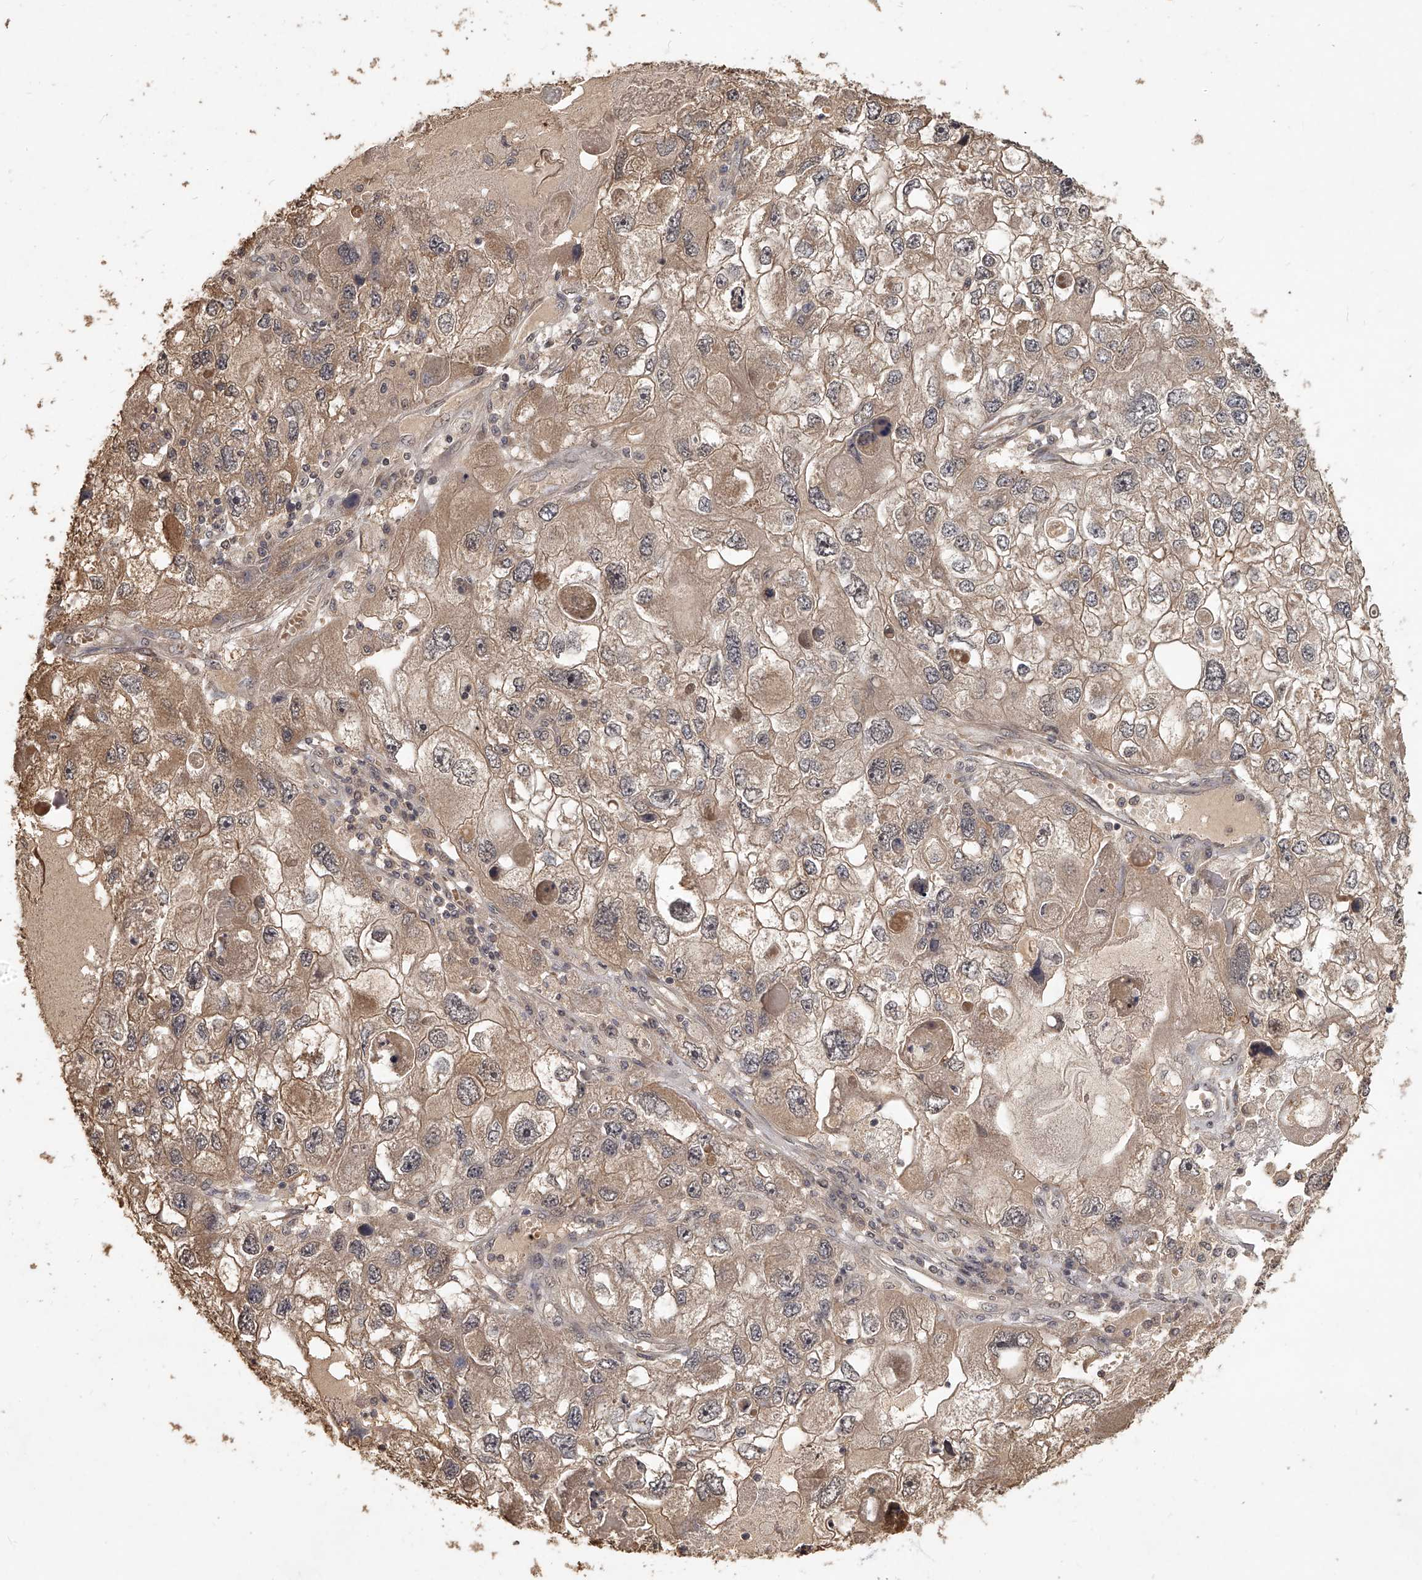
{"staining": {"intensity": "moderate", "quantity": ">75%", "location": "cytoplasmic/membranous"}, "tissue": "endometrial cancer", "cell_type": "Tumor cells", "image_type": "cancer", "snomed": [{"axis": "morphology", "description": "Adenocarcinoma, NOS"}, {"axis": "topography", "description": "Endometrium"}], "caption": "Protein expression analysis of human endometrial adenocarcinoma reveals moderate cytoplasmic/membranous positivity in about >75% of tumor cells.", "gene": "SLC37A1", "patient": {"sex": "female", "age": 49}}